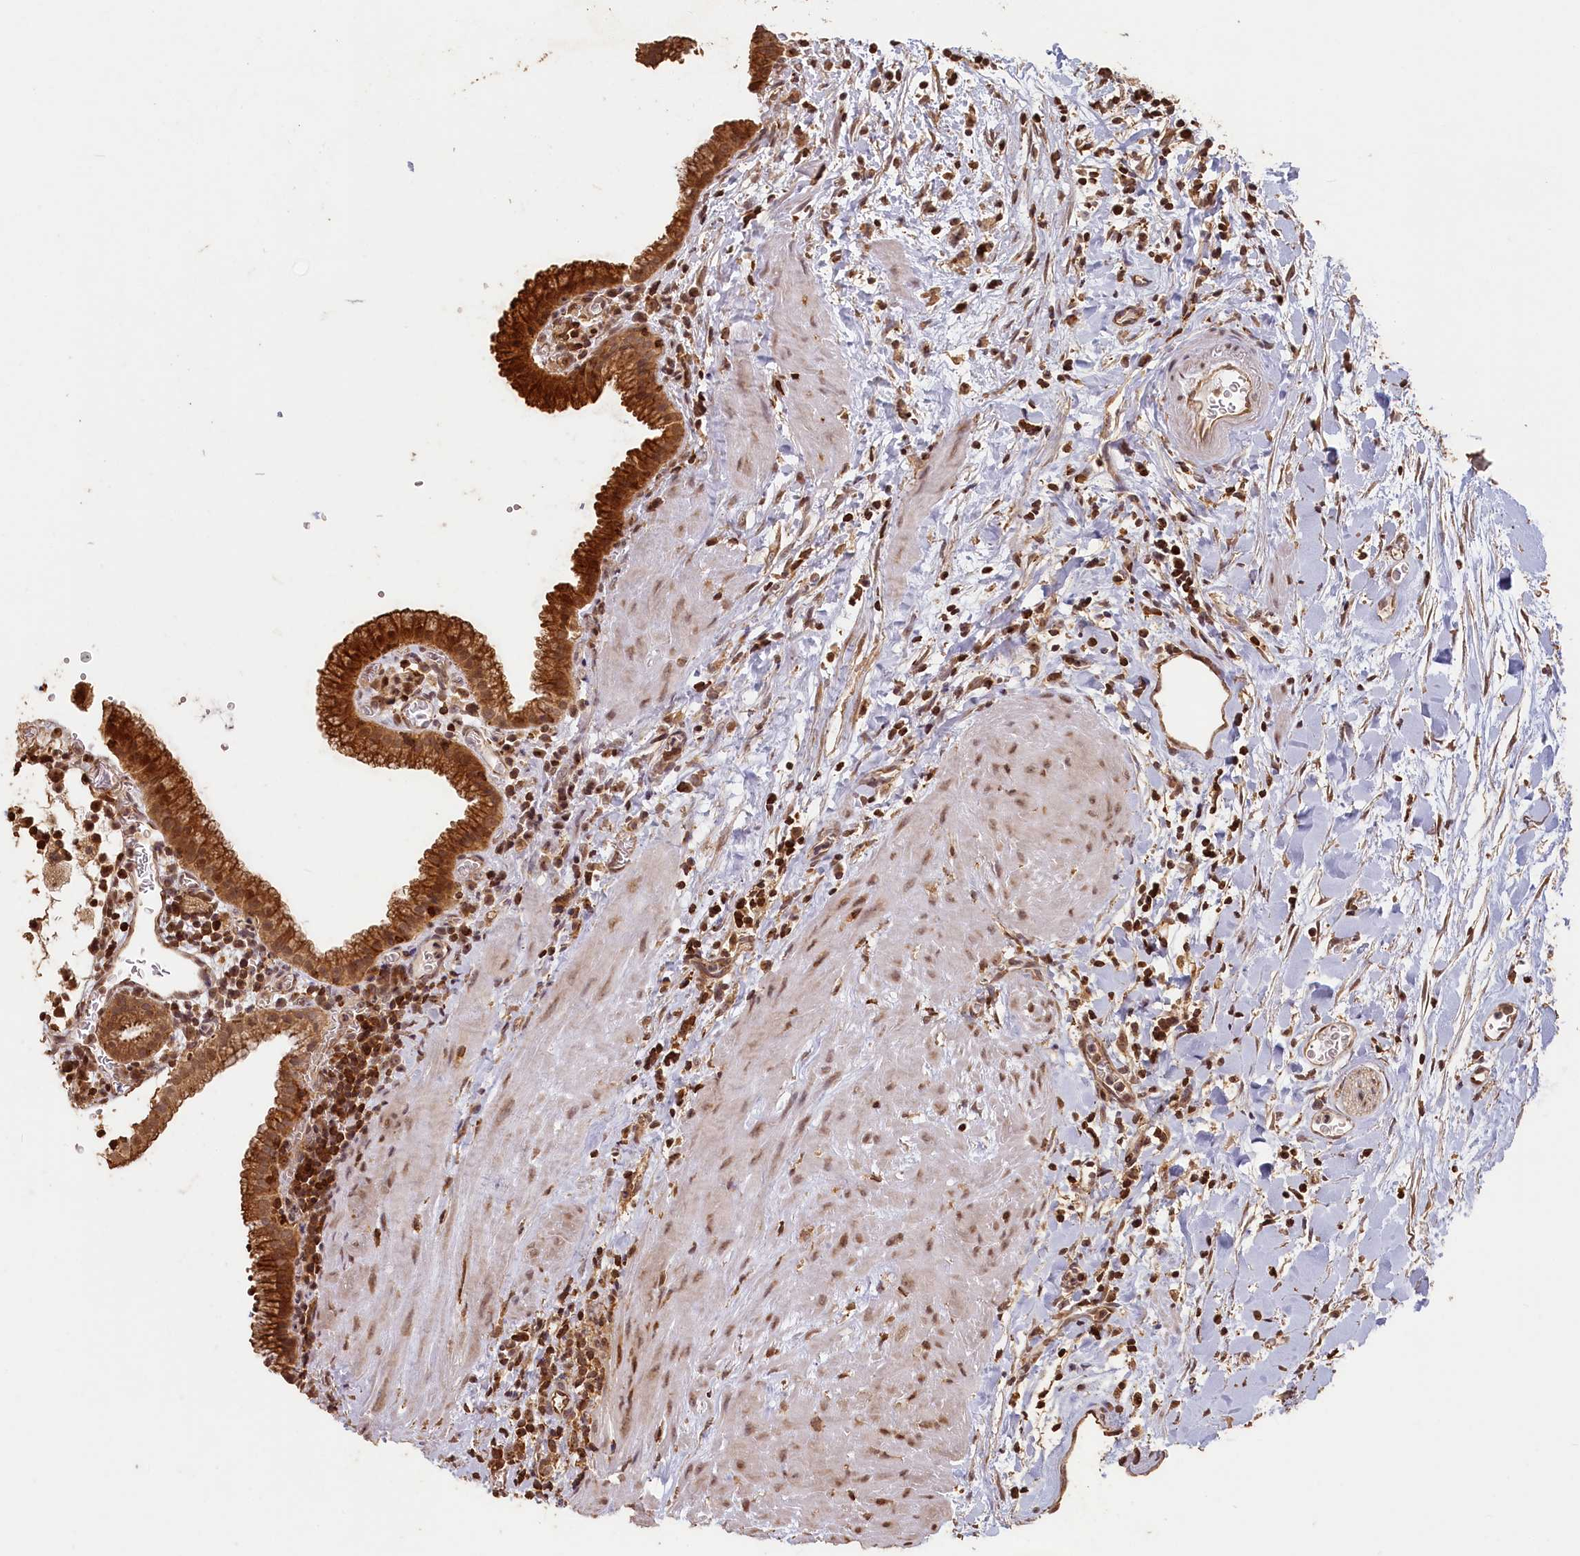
{"staining": {"intensity": "strong", "quantity": ">75%", "location": "cytoplasmic/membranous"}, "tissue": "gallbladder", "cell_type": "Glandular cells", "image_type": "normal", "snomed": [{"axis": "morphology", "description": "Normal tissue, NOS"}, {"axis": "topography", "description": "Gallbladder"}], "caption": "Benign gallbladder was stained to show a protein in brown. There is high levels of strong cytoplasmic/membranous positivity in about >75% of glandular cells. The protein of interest is stained brown, and the nuclei are stained in blue (DAB IHC with brightfield microscopy, high magnification).", "gene": "MADD", "patient": {"sex": "male", "age": 78}}